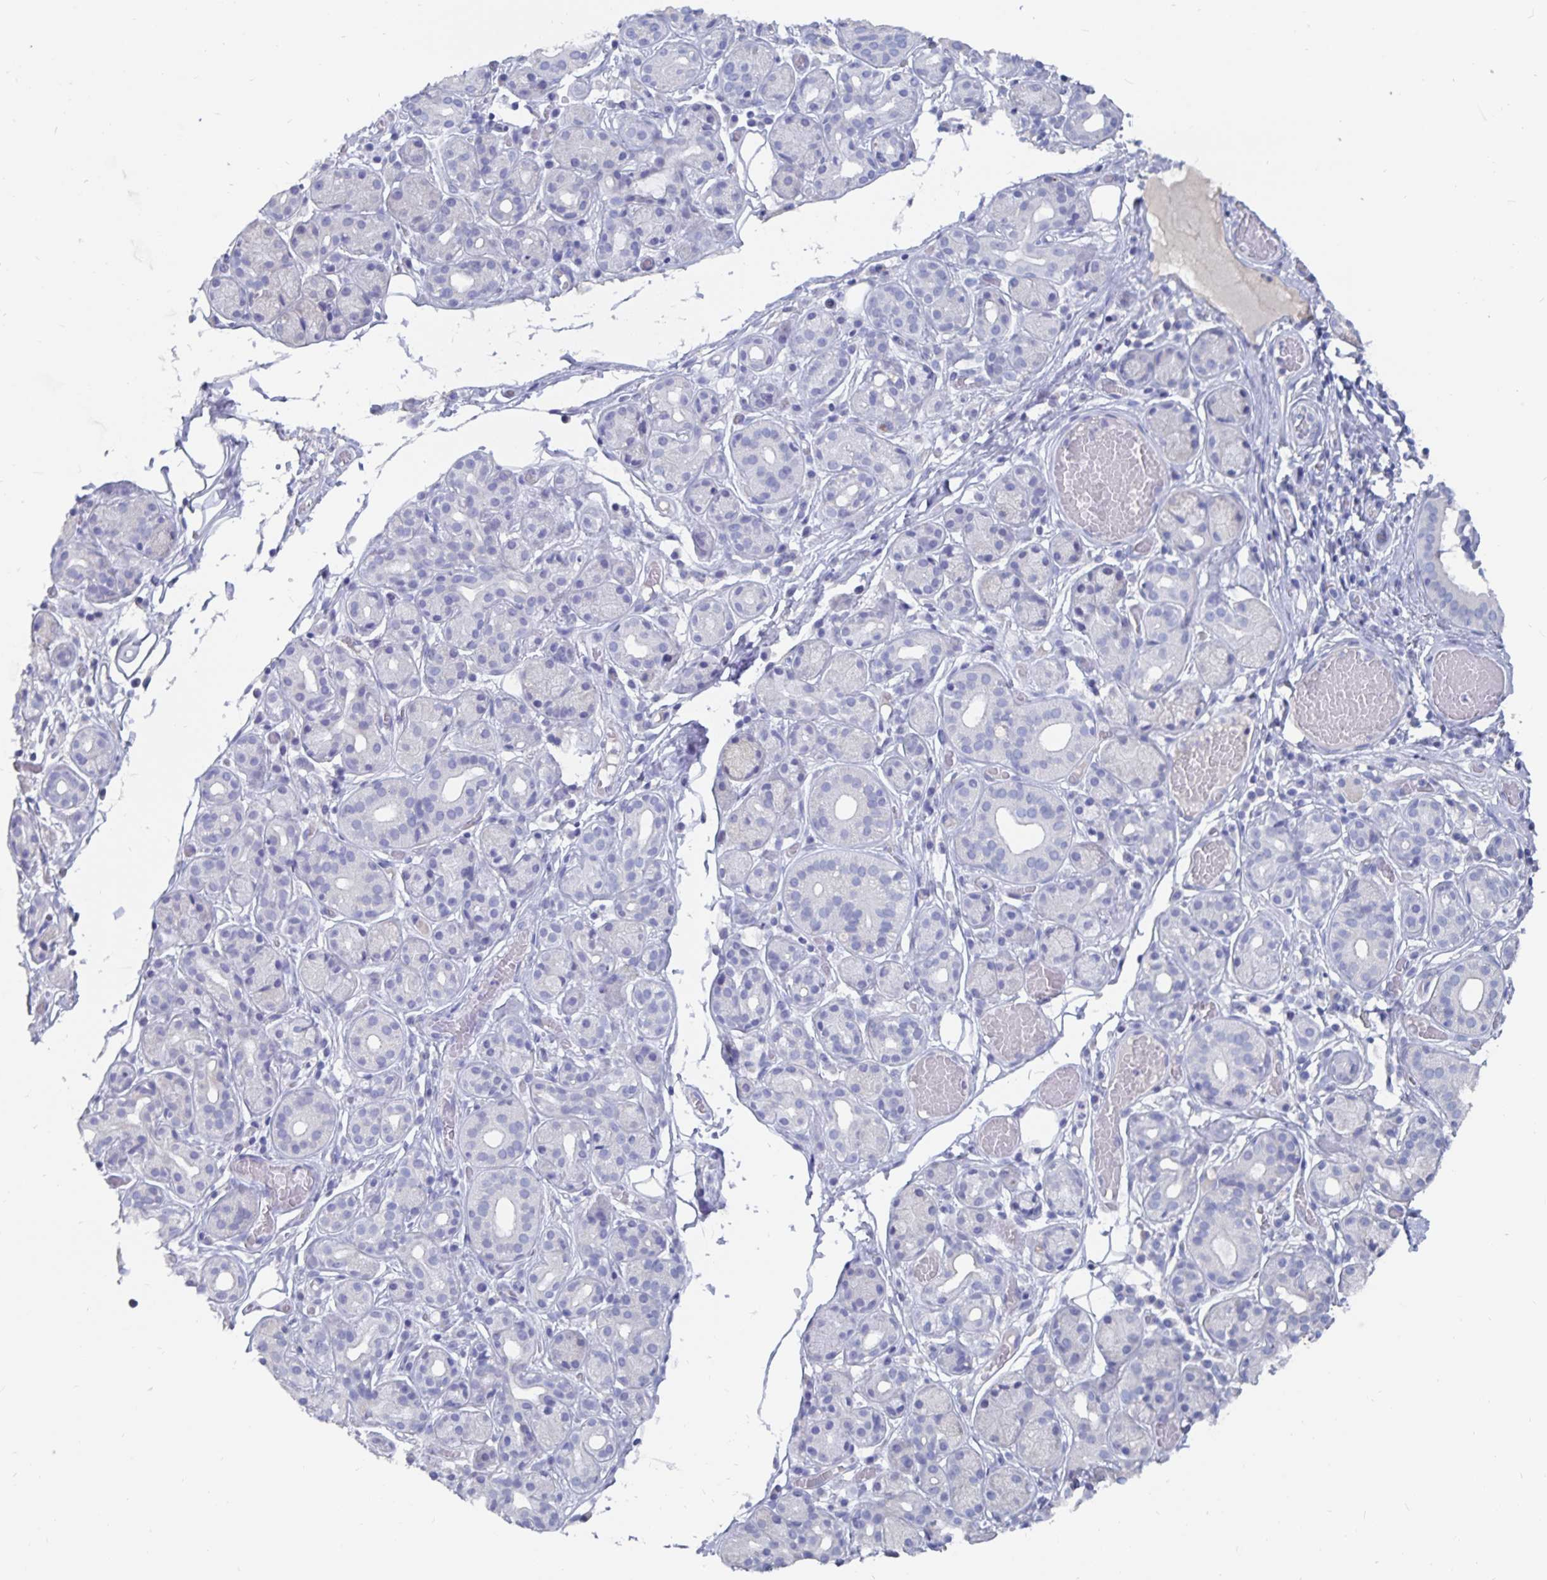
{"staining": {"intensity": "negative", "quantity": "none", "location": "none"}, "tissue": "salivary gland", "cell_type": "Glandular cells", "image_type": "normal", "snomed": [{"axis": "morphology", "description": "Normal tissue, NOS"}, {"axis": "topography", "description": "Salivary gland"}, {"axis": "topography", "description": "Peripheral nerve tissue"}], "caption": "High magnification brightfield microscopy of unremarkable salivary gland stained with DAB (3,3'-diaminobenzidine) (brown) and counterstained with hematoxylin (blue): glandular cells show no significant positivity. Nuclei are stained in blue.", "gene": "CFAP69", "patient": {"sex": "male", "age": 71}}